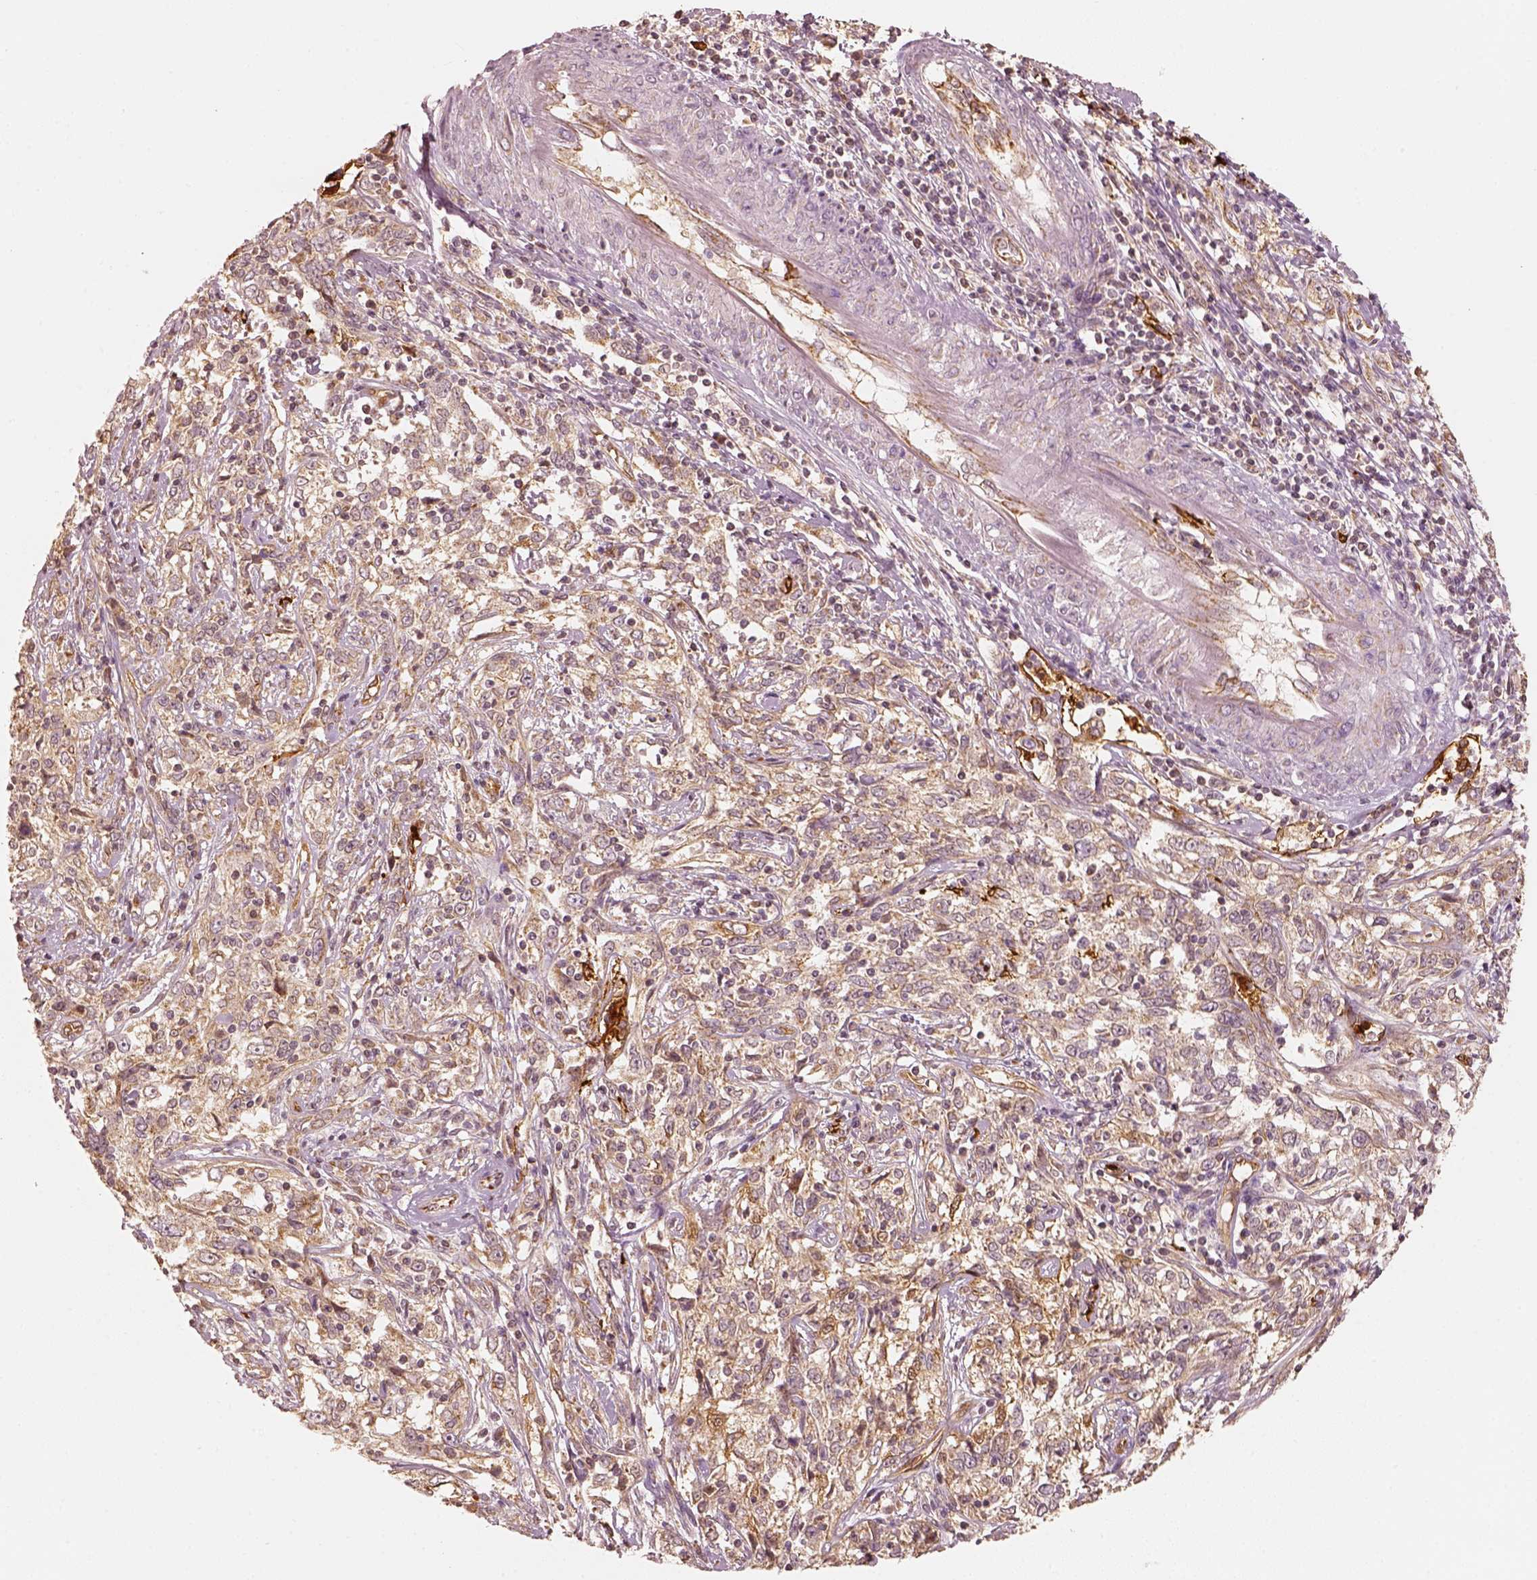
{"staining": {"intensity": "moderate", "quantity": ">75%", "location": "cytoplasmic/membranous"}, "tissue": "cervical cancer", "cell_type": "Tumor cells", "image_type": "cancer", "snomed": [{"axis": "morphology", "description": "Adenocarcinoma, NOS"}, {"axis": "topography", "description": "Cervix"}], "caption": "This histopathology image reveals immunohistochemistry staining of cervical adenocarcinoma, with medium moderate cytoplasmic/membranous staining in about >75% of tumor cells.", "gene": "FSCN1", "patient": {"sex": "female", "age": 40}}